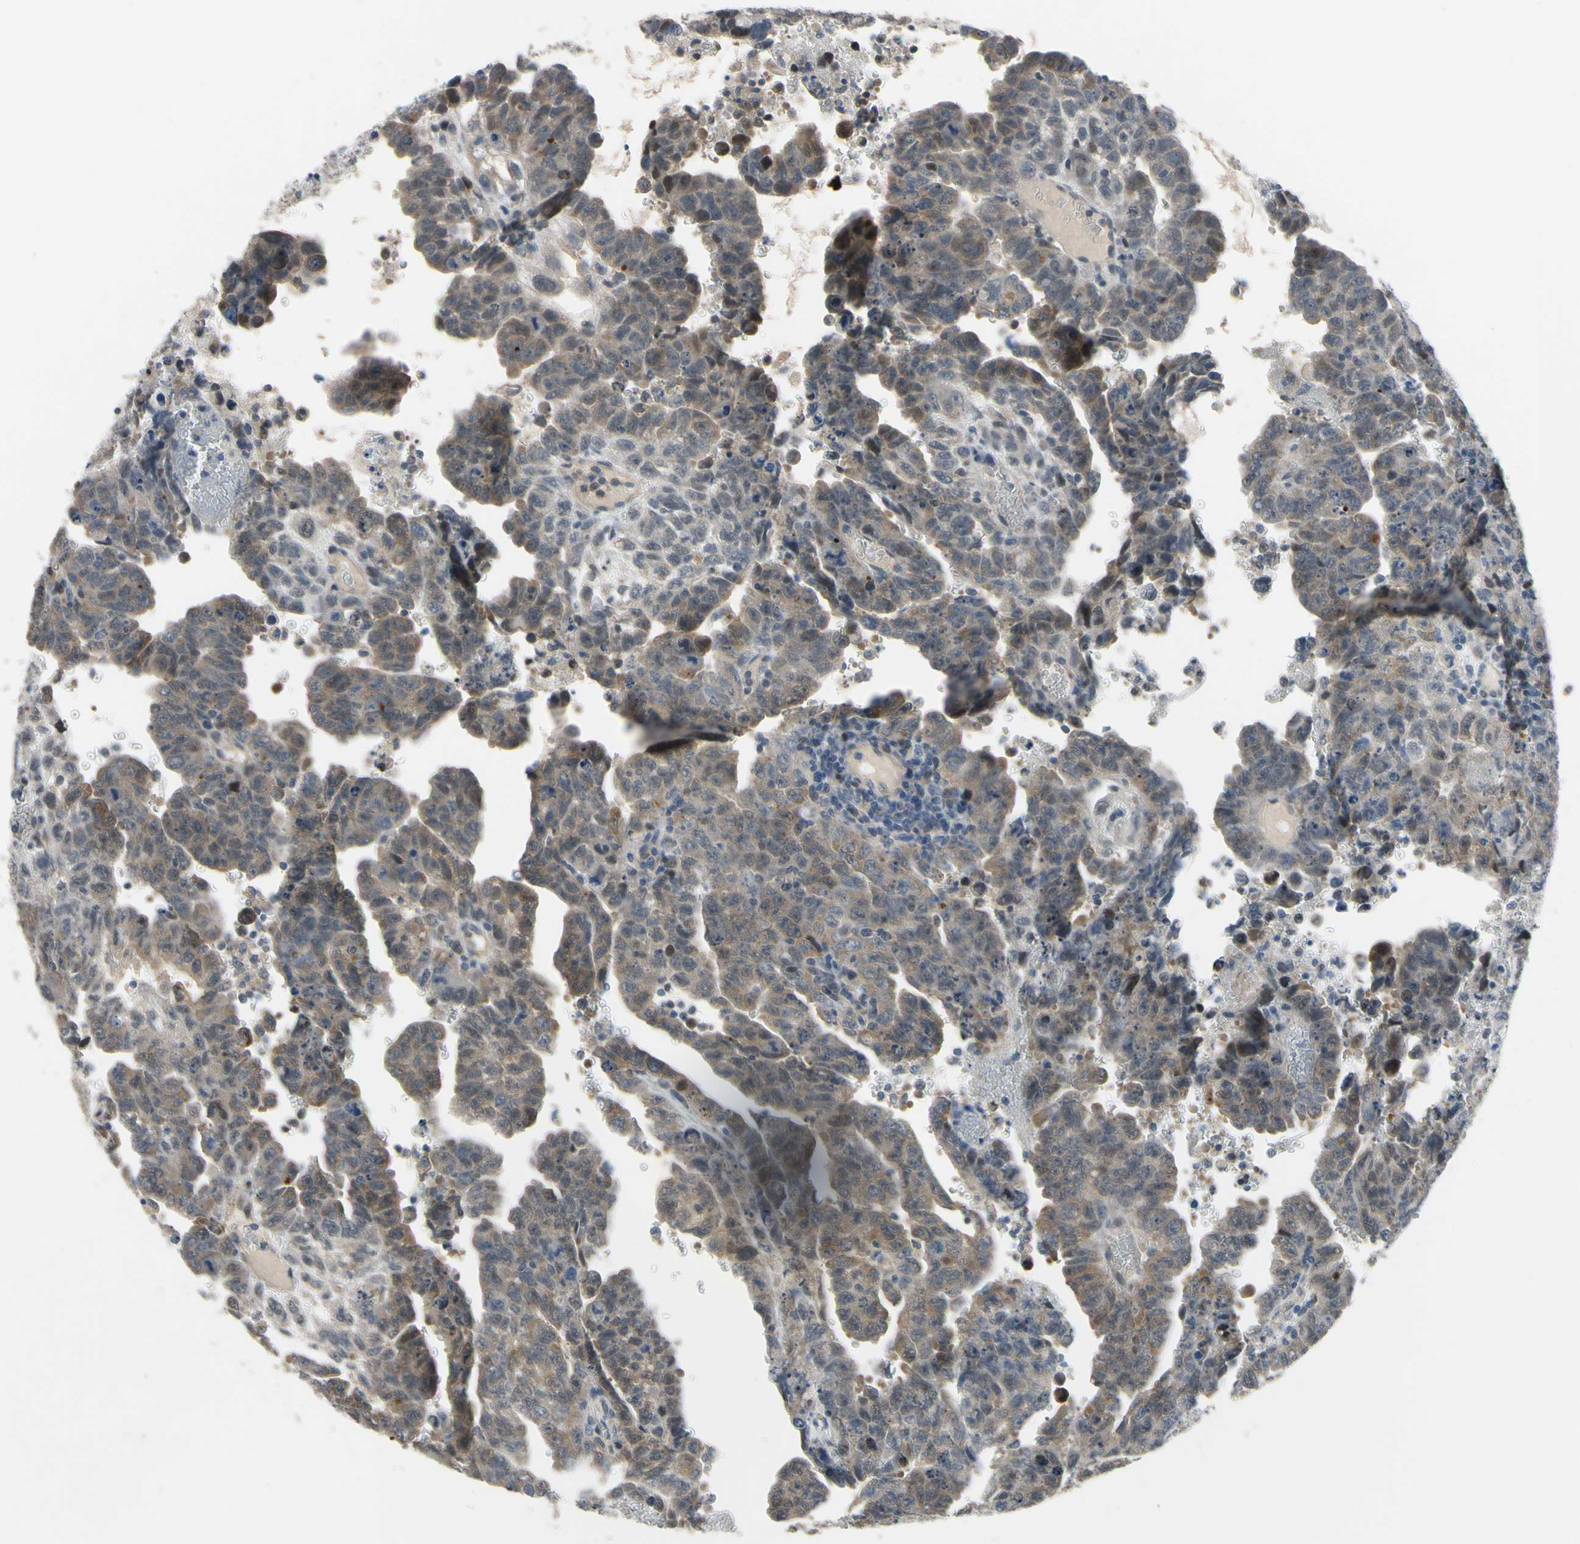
{"staining": {"intensity": "weak", "quantity": "25%-75%", "location": "cytoplasmic/membranous"}, "tissue": "testis cancer", "cell_type": "Tumor cells", "image_type": "cancer", "snomed": [{"axis": "morphology", "description": "Carcinoma, Embryonal, NOS"}, {"axis": "topography", "description": "Testis"}], "caption": "This histopathology image demonstrates immunohistochemistry (IHC) staining of human testis embryonal carcinoma, with low weak cytoplasmic/membranous expression in approximately 25%-75% of tumor cells.", "gene": "LHX9", "patient": {"sex": "male", "age": 28}}